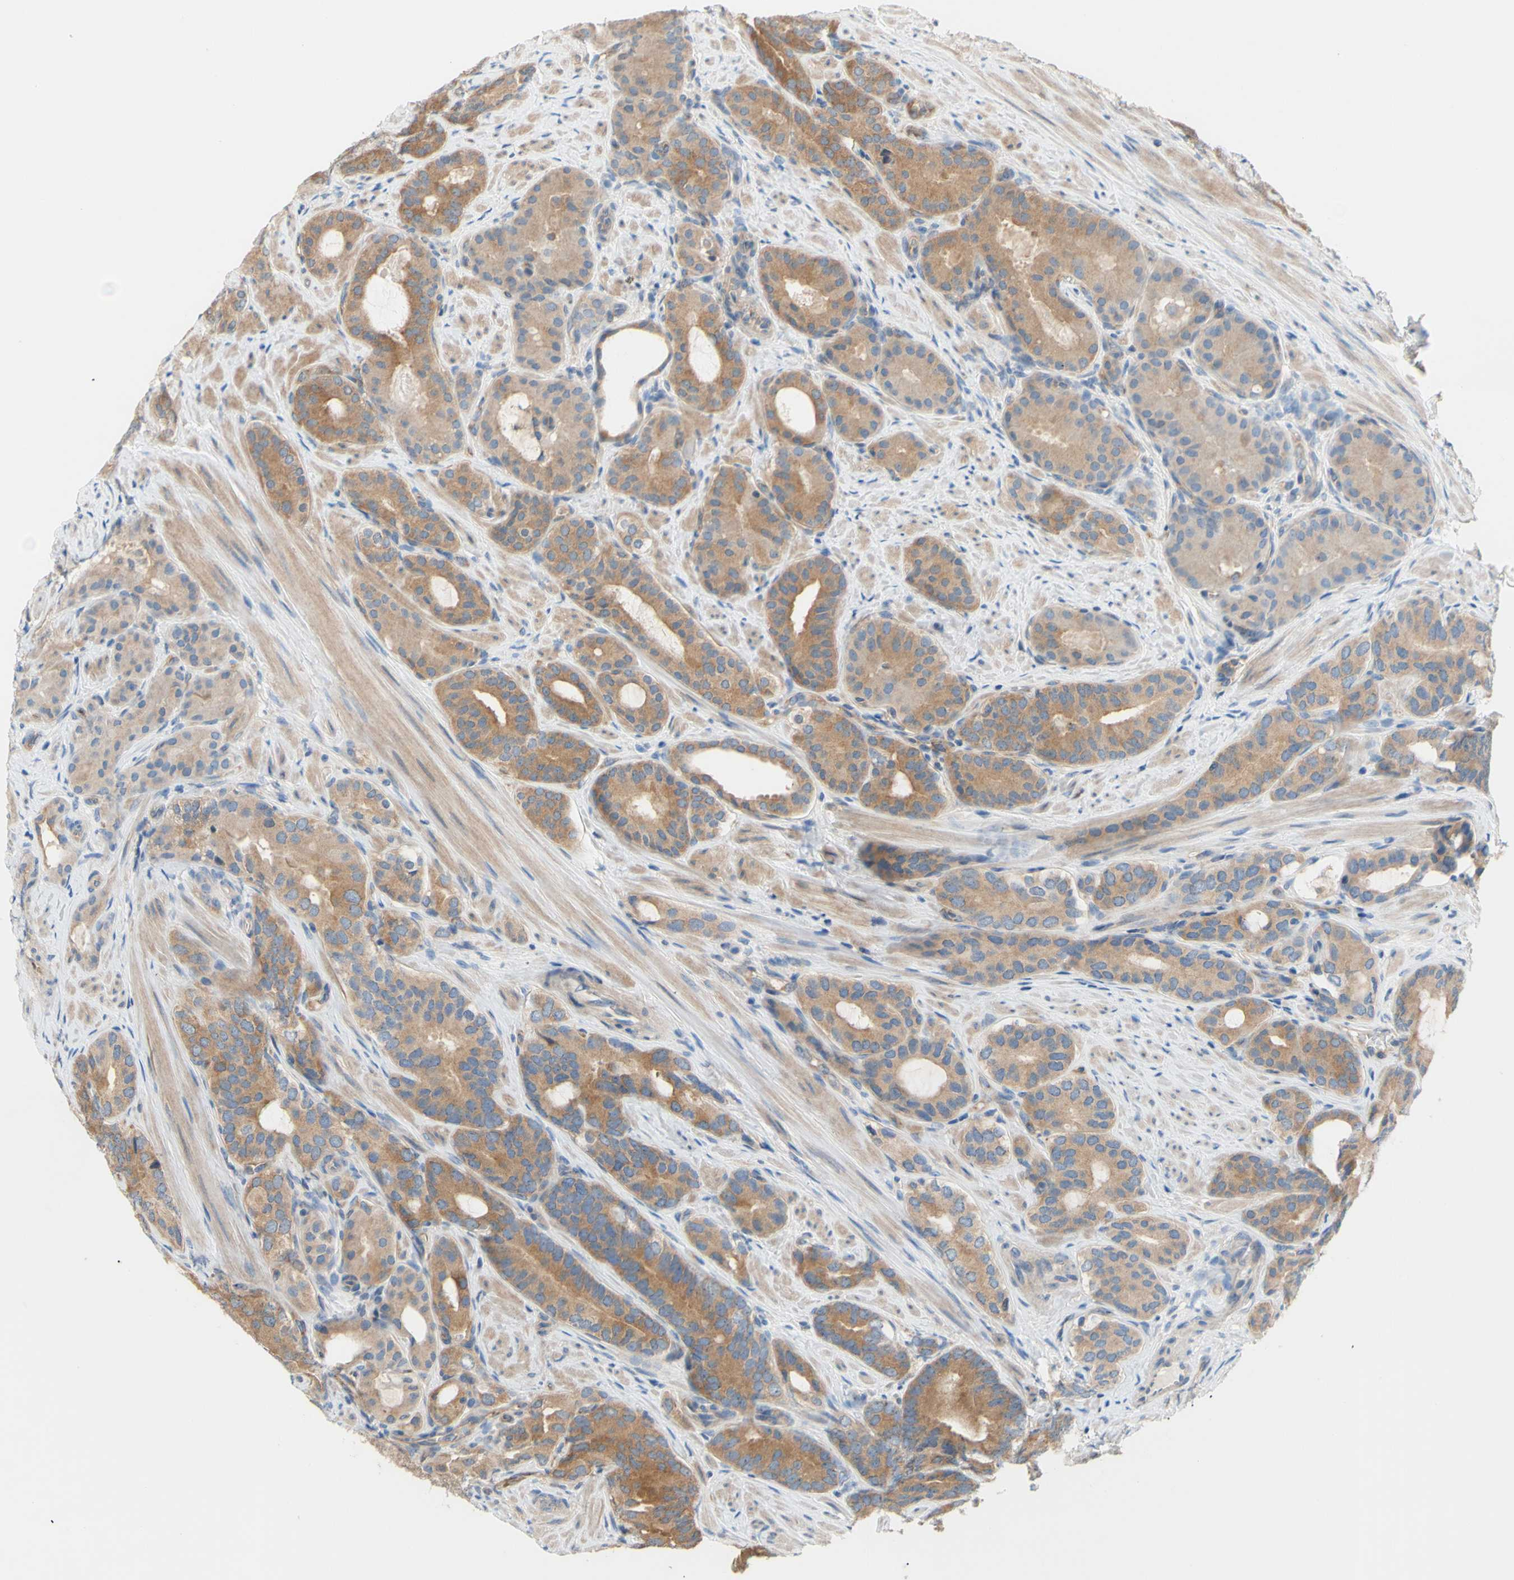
{"staining": {"intensity": "moderate", "quantity": ">75%", "location": "cytoplasmic/membranous"}, "tissue": "prostate cancer", "cell_type": "Tumor cells", "image_type": "cancer", "snomed": [{"axis": "morphology", "description": "Adenocarcinoma, Low grade"}, {"axis": "topography", "description": "Prostate"}], "caption": "Immunohistochemistry (IHC) of prostate low-grade adenocarcinoma shows medium levels of moderate cytoplasmic/membranous staining in about >75% of tumor cells. (IHC, brightfield microscopy, high magnification).", "gene": "DYNLRB1", "patient": {"sex": "male", "age": 63}}